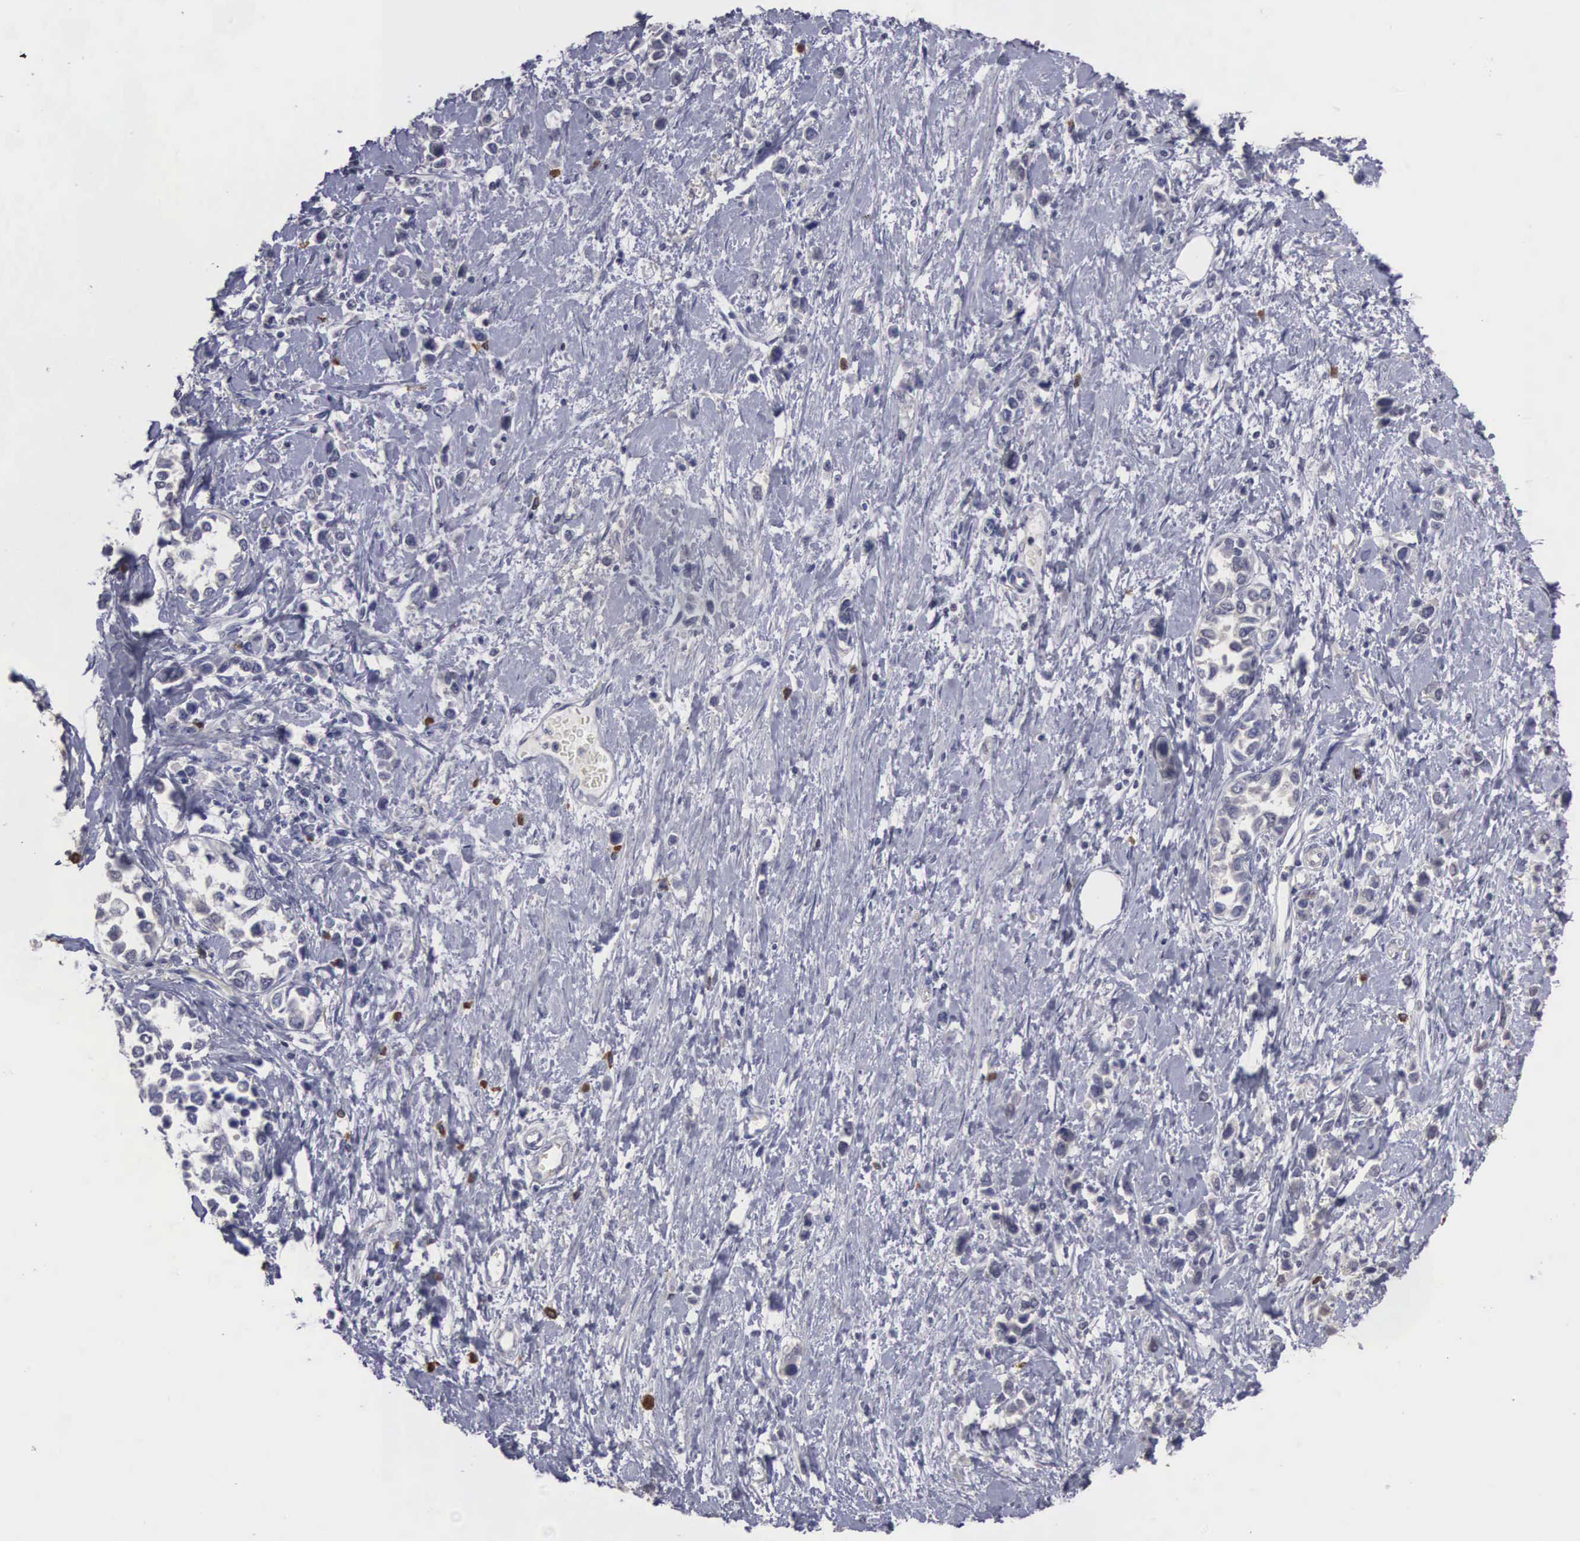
{"staining": {"intensity": "negative", "quantity": "none", "location": "none"}, "tissue": "stomach cancer", "cell_type": "Tumor cells", "image_type": "cancer", "snomed": [{"axis": "morphology", "description": "Adenocarcinoma, NOS"}, {"axis": "topography", "description": "Stomach, upper"}], "caption": "The IHC histopathology image has no significant expression in tumor cells of stomach adenocarcinoma tissue.", "gene": "ENO3", "patient": {"sex": "male", "age": 76}}